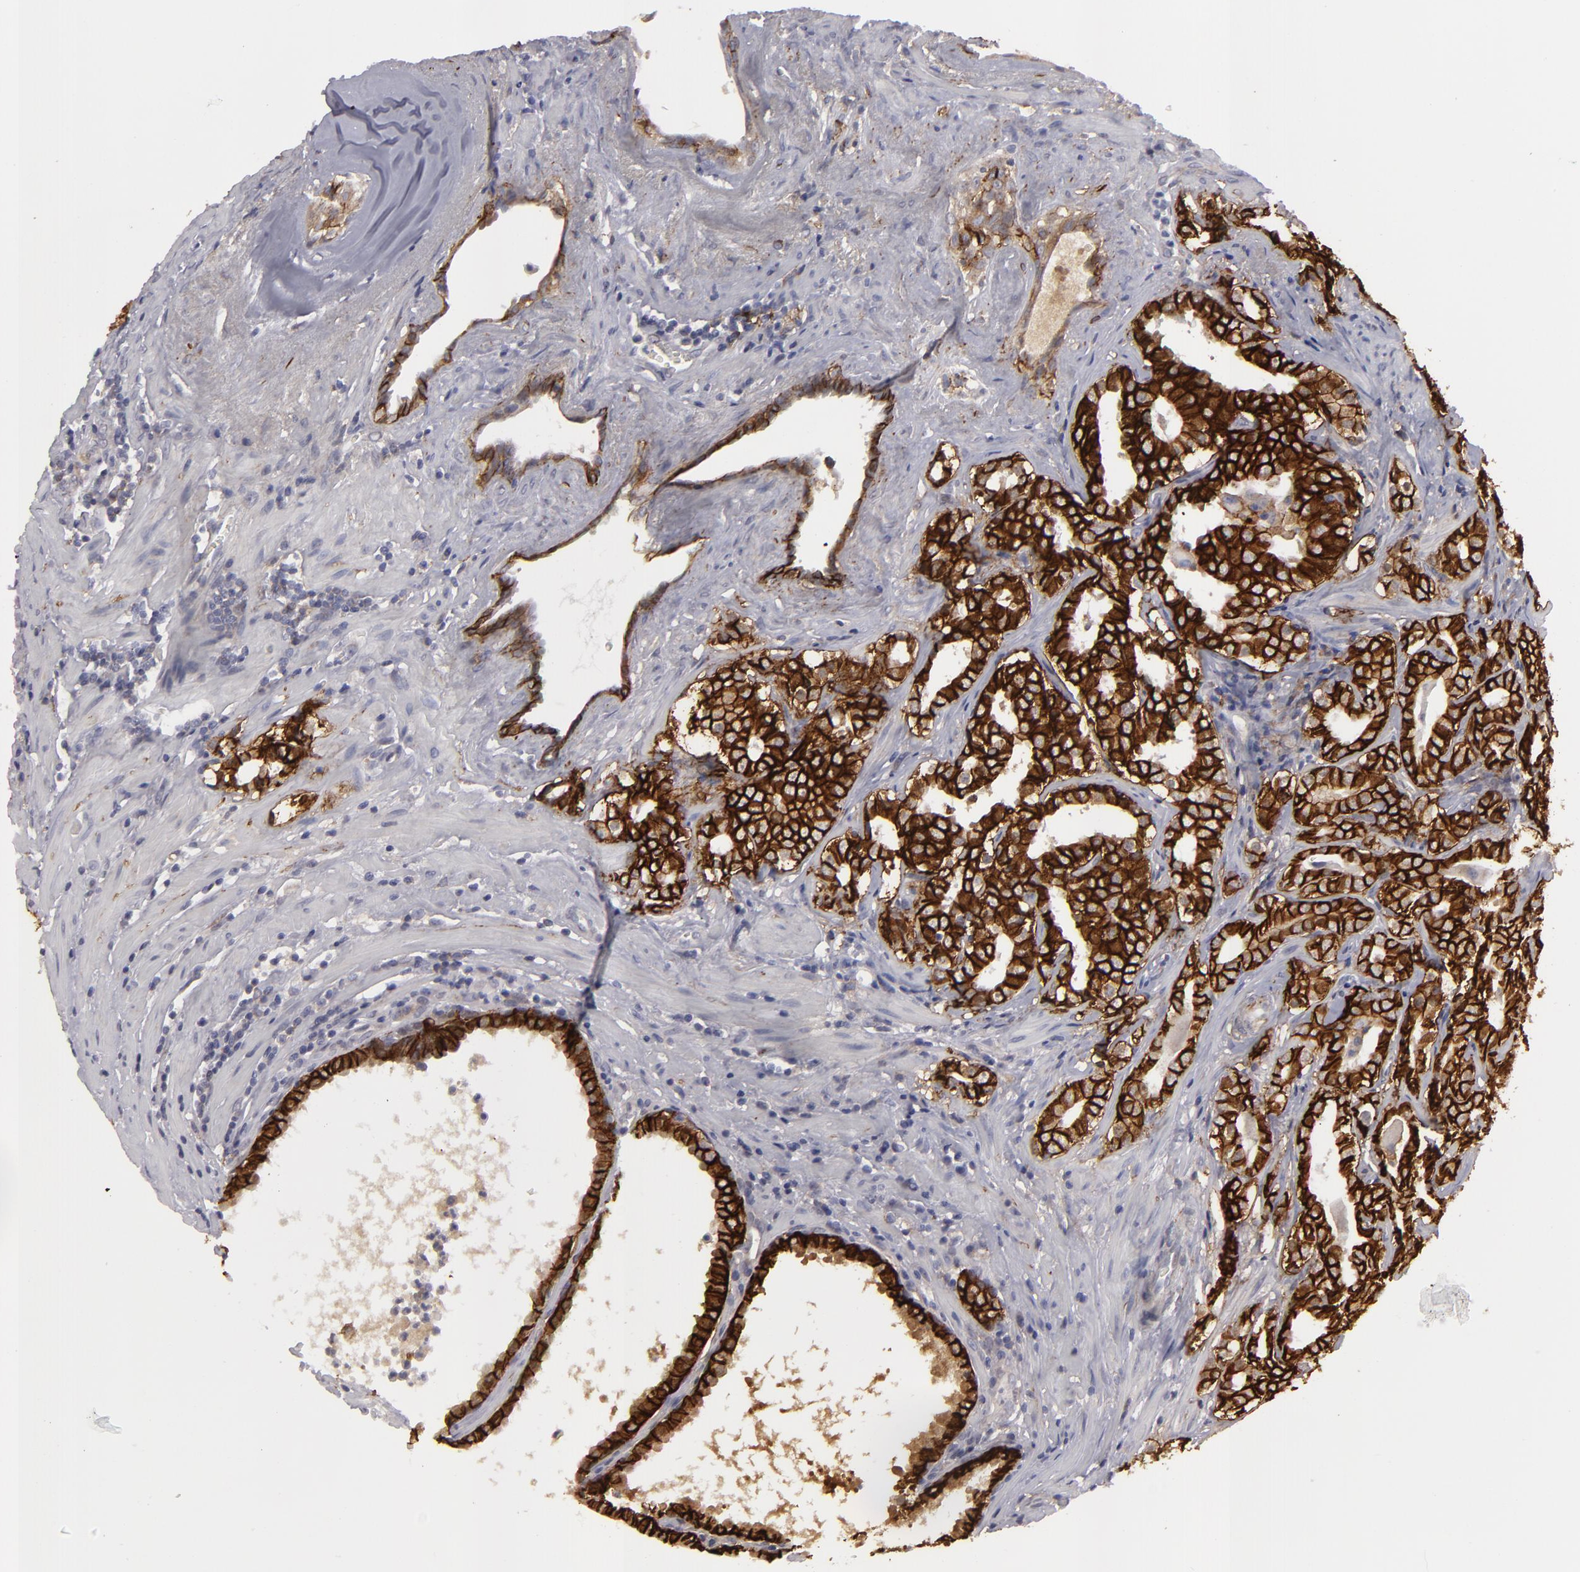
{"staining": {"intensity": "strong", "quantity": ">75%", "location": "cytoplasmic/membranous"}, "tissue": "prostate cancer", "cell_type": "Tumor cells", "image_type": "cancer", "snomed": [{"axis": "morphology", "description": "Adenocarcinoma, Low grade"}, {"axis": "topography", "description": "Prostate"}], "caption": "Strong cytoplasmic/membranous protein positivity is appreciated in approximately >75% of tumor cells in low-grade adenocarcinoma (prostate). Using DAB (3,3'-diaminobenzidine) (brown) and hematoxylin (blue) stains, captured at high magnification using brightfield microscopy.", "gene": "ALCAM", "patient": {"sex": "male", "age": 59}}